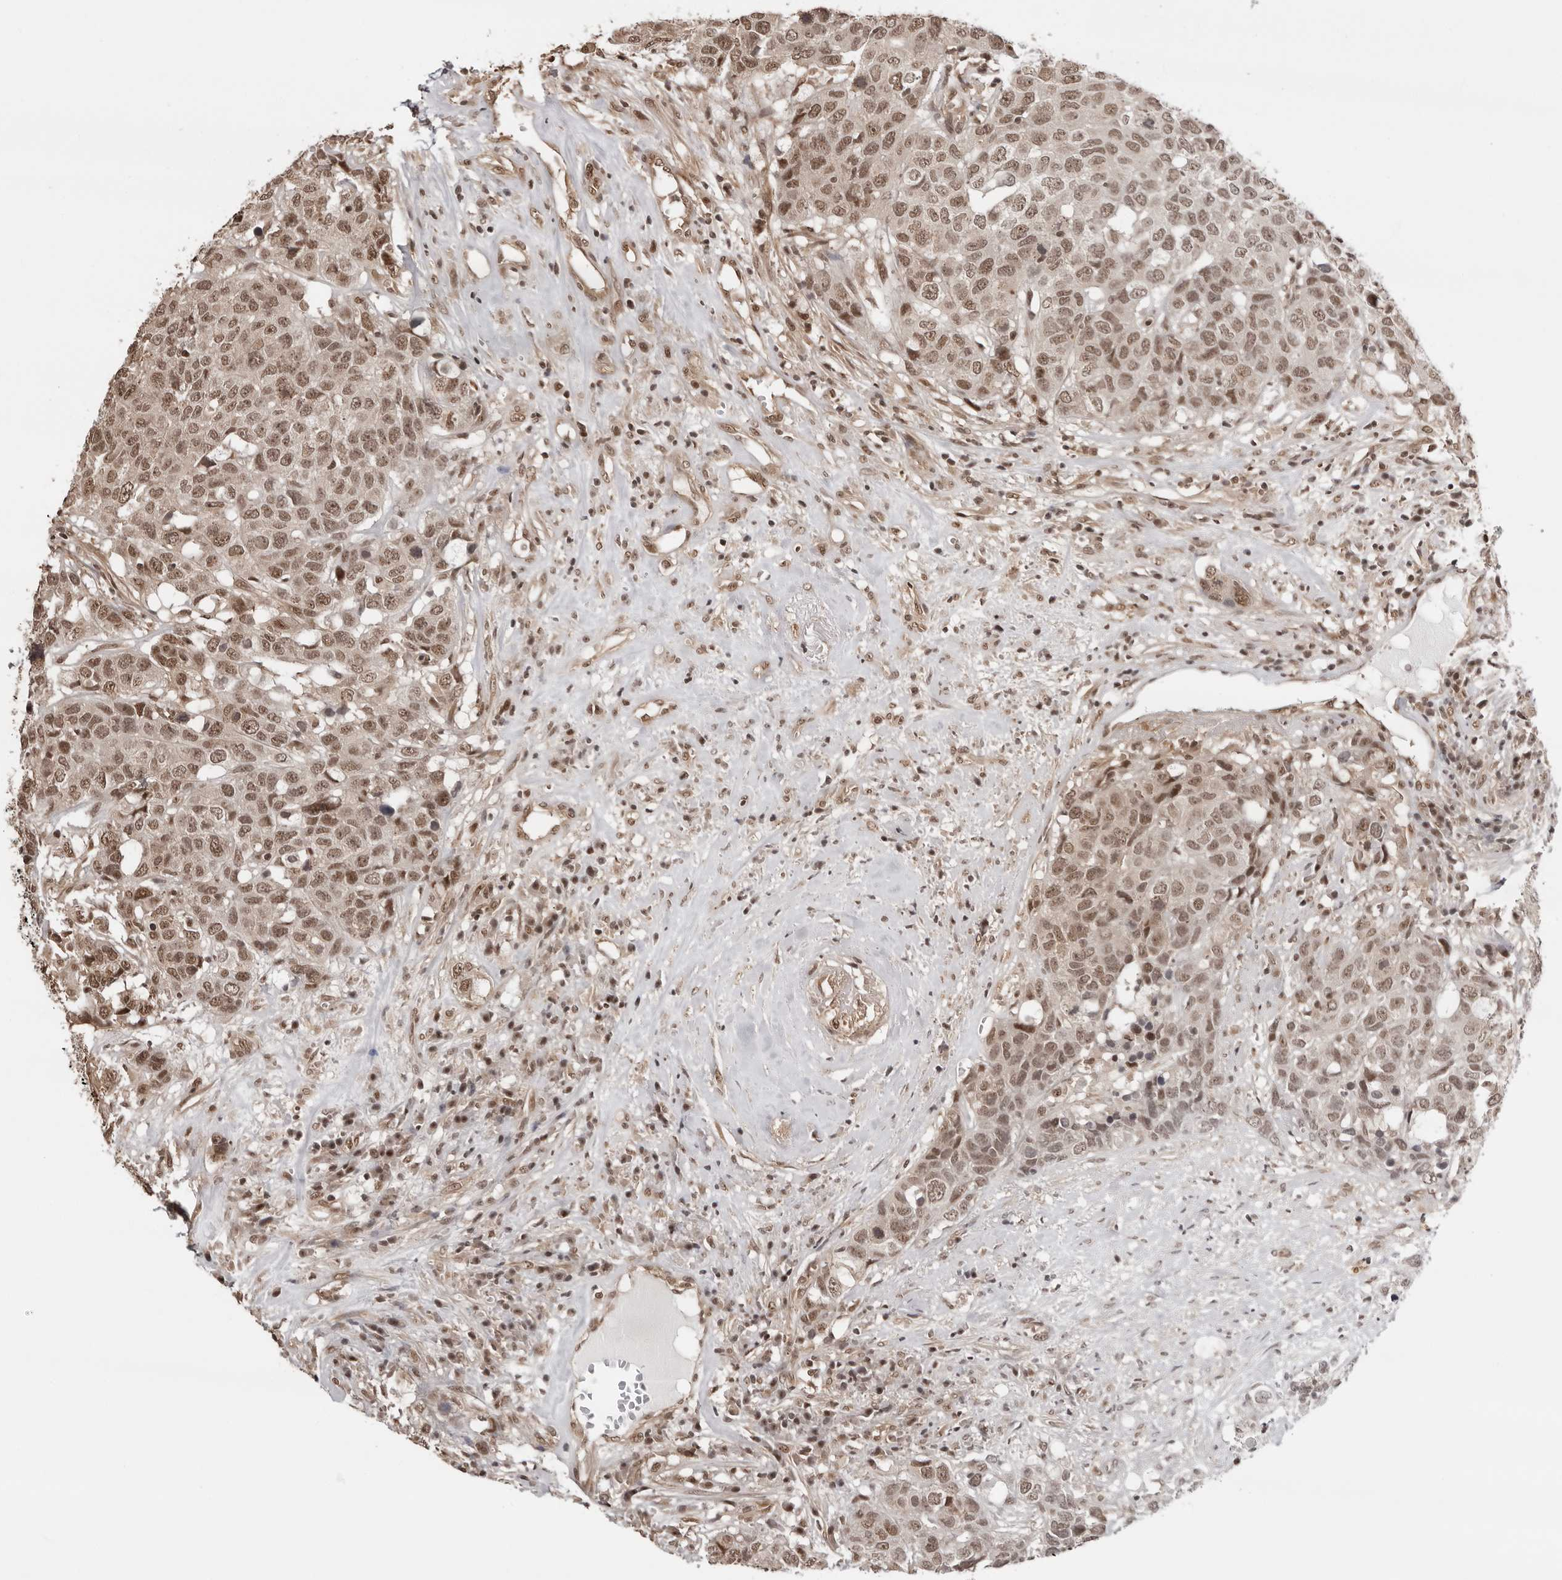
{"staining": {"intensity": "moderate", "quantity": ">75%", "location": "nuclear"}, "tissue": "head and neck cancer", "cell_type": "Tumor cells", "image_type": "cancer", "snomed": [{"axis": "morphology", "description": "Squamous cell carcinoma, NOS"}, {"axis": "topography", "description": "Head-Neck"}], "caption": "Brown immunohistochemical staining in human head and neck cancer (squamous cell carcinoma) demonstrates moderate nuclear expression in about >75% of tumor cells. The staining was performed using DAB (3,3'-diaminobenzidine) to visualize the protein expression in brown, while the nuclei were stained in blue with hematoxylin (Magnification: 20x).", "gene": "SDE2", "patient": {"sex": "male", "age": 66}}